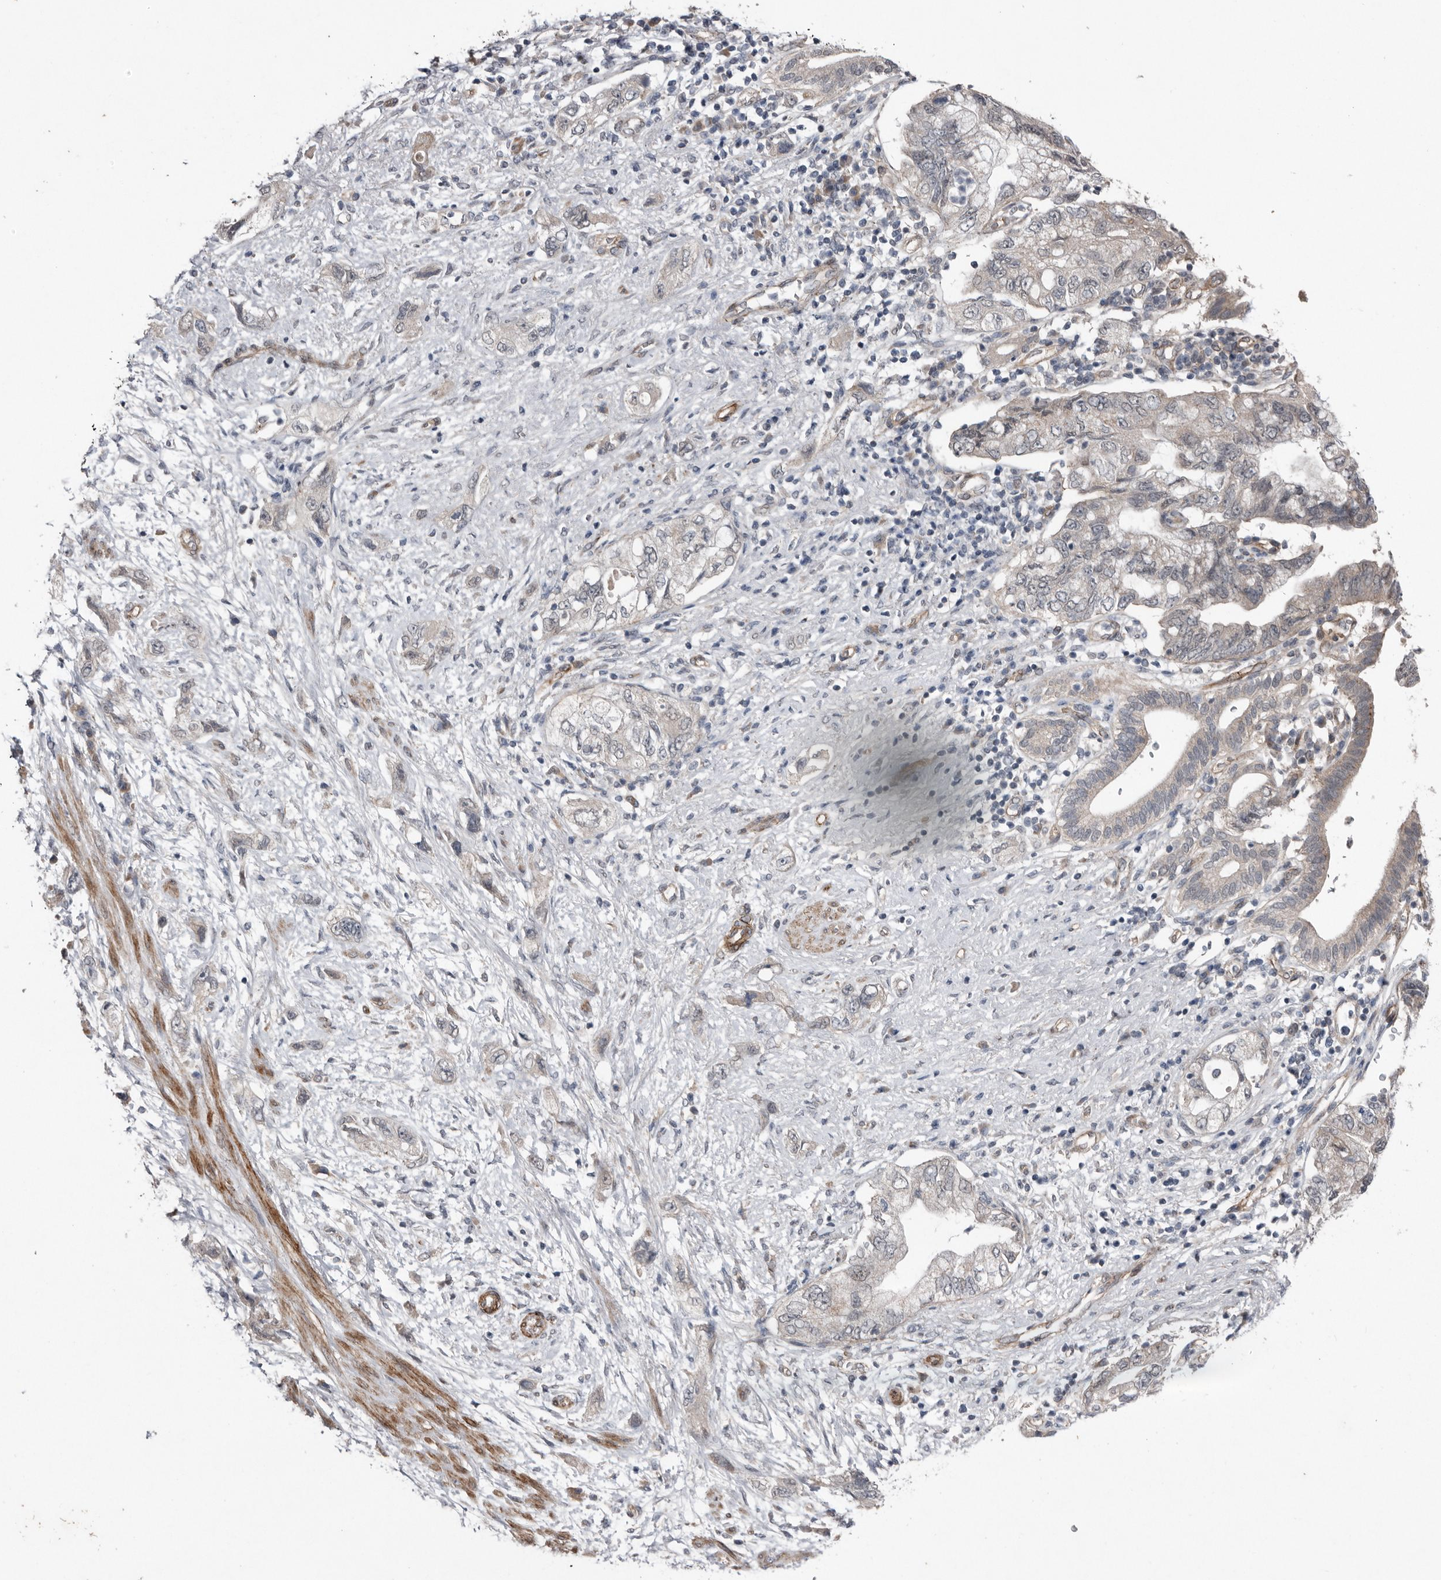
{"staining": {"intensity": "negative", "quantity": "none", "location": "none"}, "tissue": "pancreatic cancer", "cell_type": "Tumor cells", "image_type": "cancer", "snomed": [{"axis": "morphology", "description": "Adenocarcinoma, NOS"}, {"axis": "topography", "description": "Pancreas"}], "caption": "Immunohistochemical staining of pancreatic adenocarcinoma reveals no significant positivity in tumor cells. (DAB (3,3'-diaminobenzidine) immunohistochemistry visualized using brightfield microscopy, high magnification).", "gene": "RANBP17", "patient": {"sex": "female", "age": 73}}